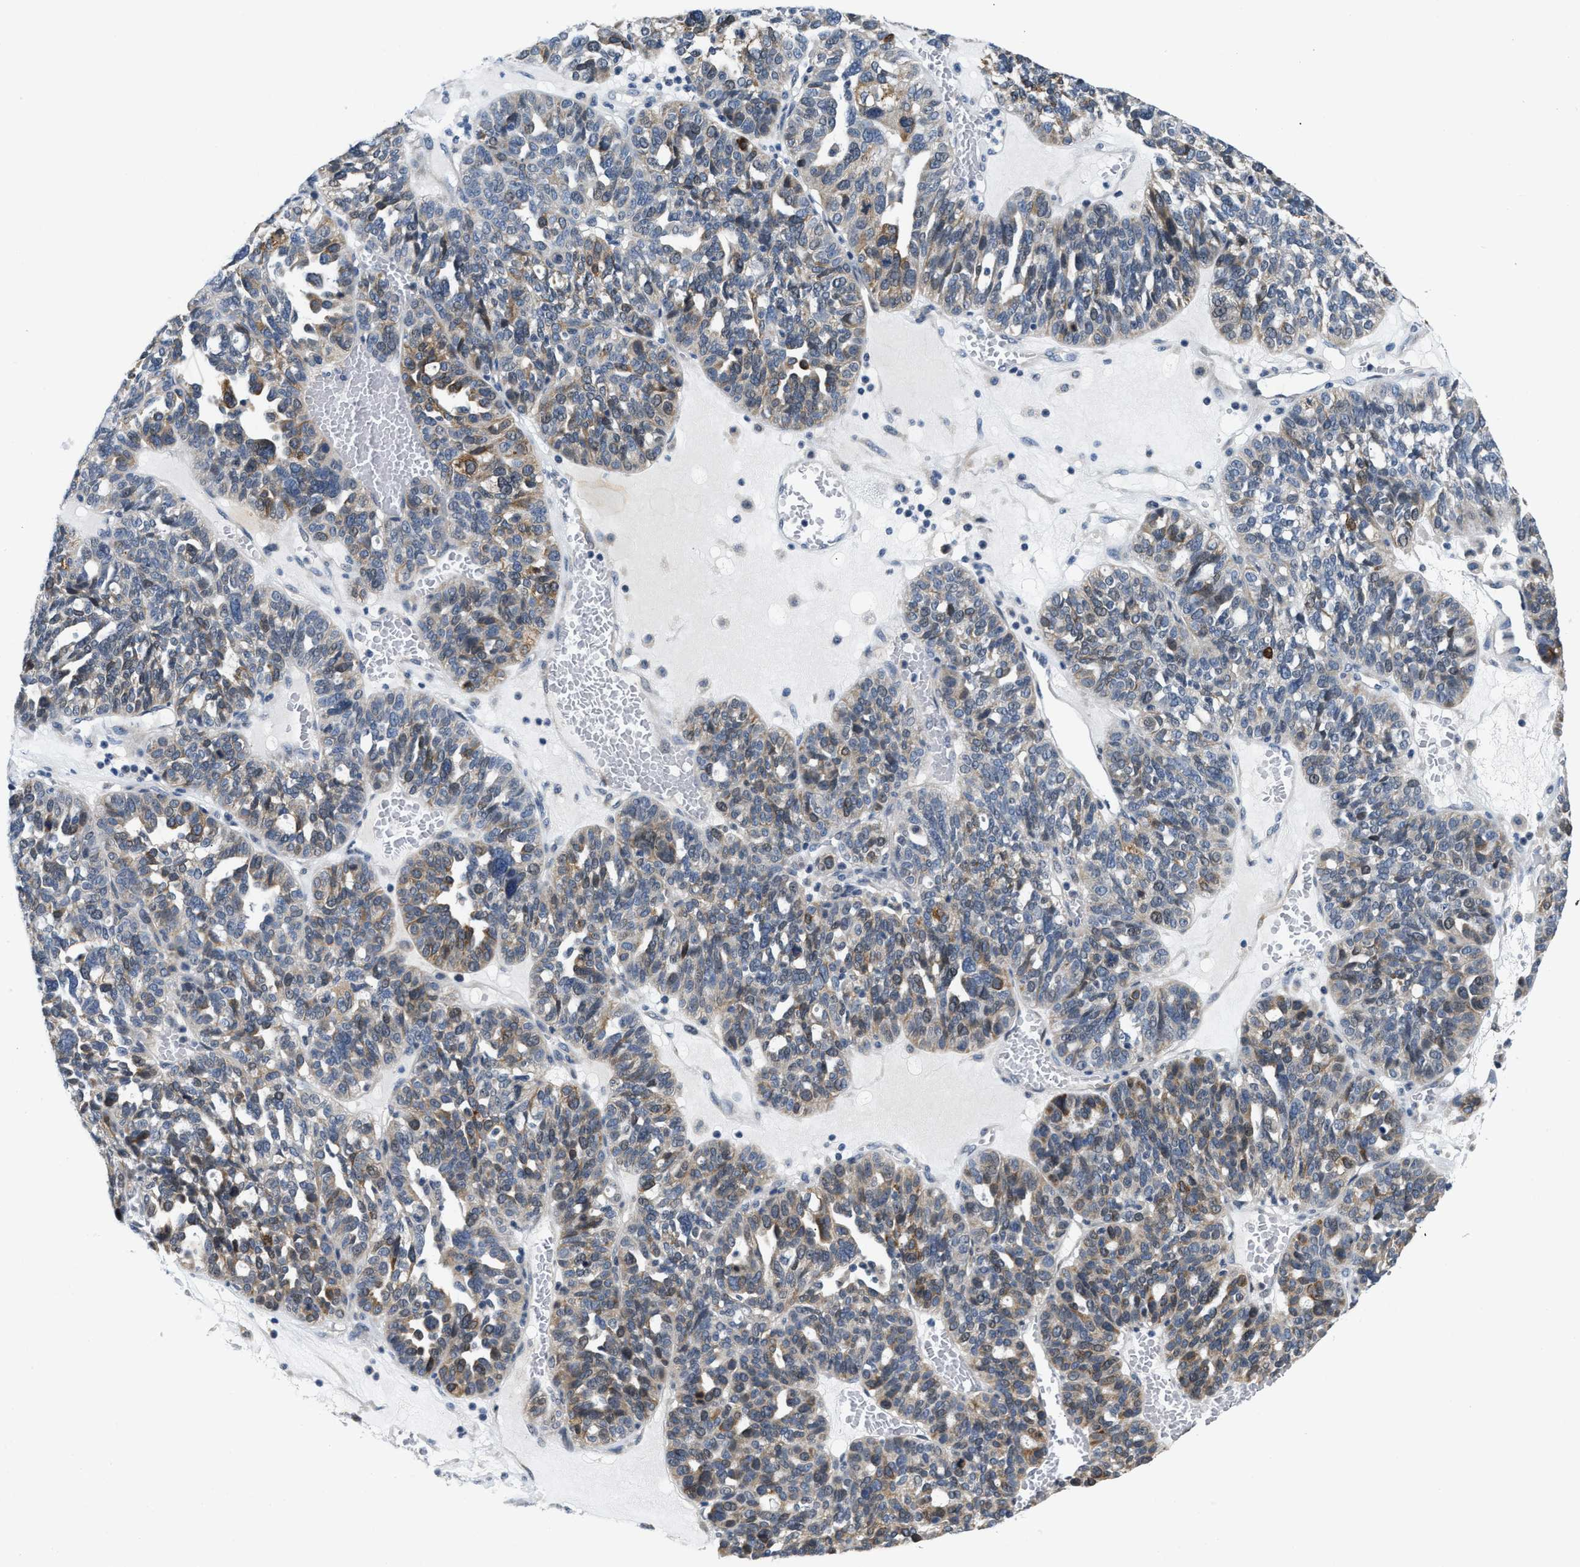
{"staining": {"intensity": "moderate", "quantity": "25%-75%", "location": "cytoplasmic/membranous"}, "tissue": "ovarian cancer", "cell_type": "Tumor cells", "image_type": "cancer", "snomed": [{"axis": "morphology", "description": "Cystadenocarcinoma, serous, NOS"}, {"axis": "topography", "description": "Ovary"}], "caption": "A brown stain shows moderate cytoplasmic/membranous positivity of a protein in ovarian serous cystadenocarcinoma tumor cells. The protein is stained brown, and the nuclei are stained in blue (DAB (3,3'-diaminobenzidine) IHC with brightfield microscopy, high magnification).", "gene": "CLGN", "patient": {"sex": "female", "age": 59}}